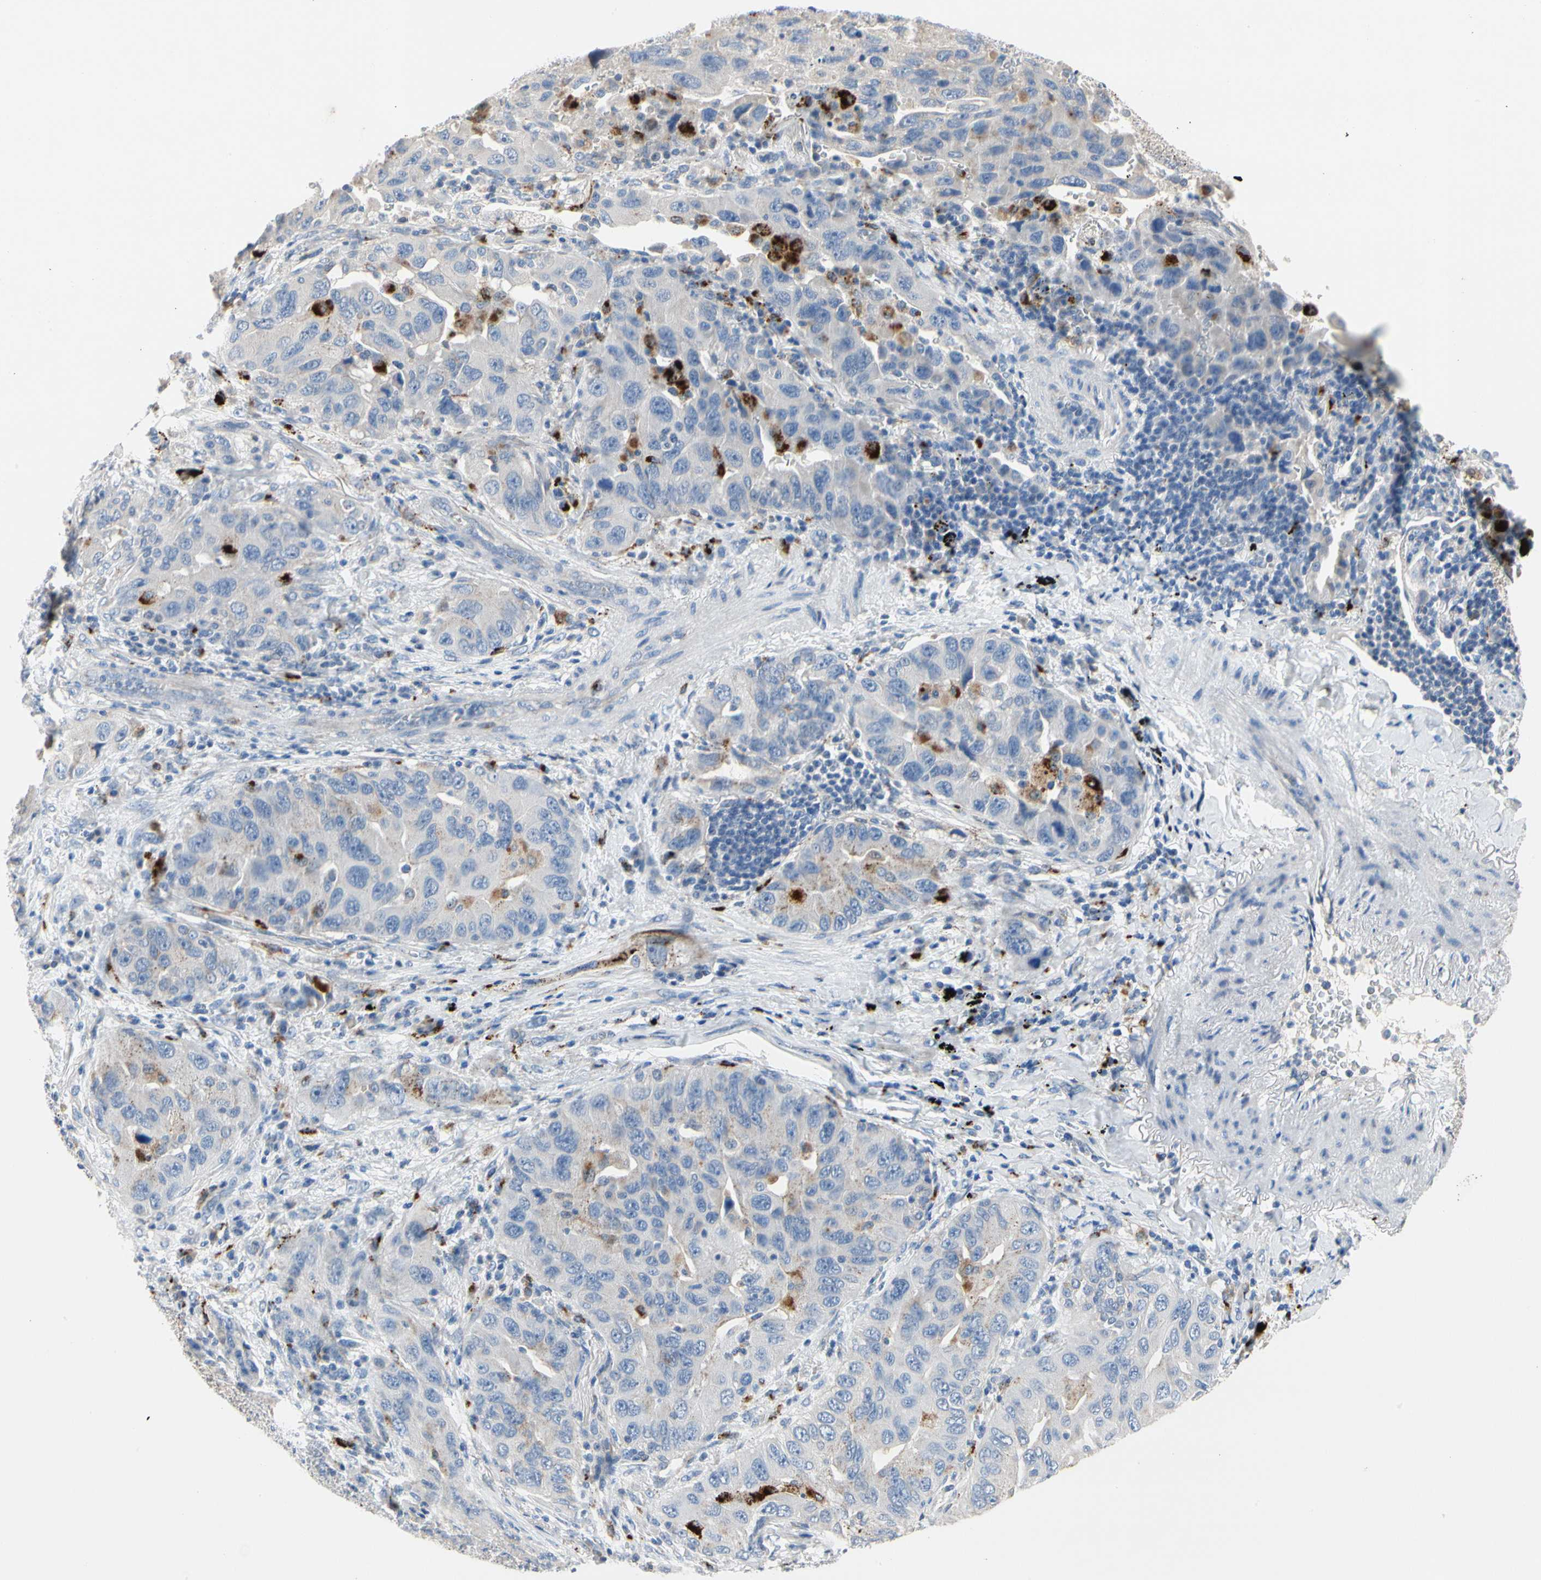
{"staining": {"intensity": "moderate", "quantity": "25%-75%", "location": "cytoplasmic/membranous"}, "tissue": "lung cancer", "cell_type": "Tumor cells", "image_type": "cancer", "snomed": [{"axis": "morphology", "description": "Adenocarcinoma, NOS"}, {"axis": "topography", "description": "Lung"}], "caption": "A medium amount of moderate cytoplasmic/membranous staining is seen in about 25%-75% of tumor cells in lung cancer (adenocarcinoma) tissue.", "gene": "RETSAT", "patient": {"sex": "female", "age": 65}}